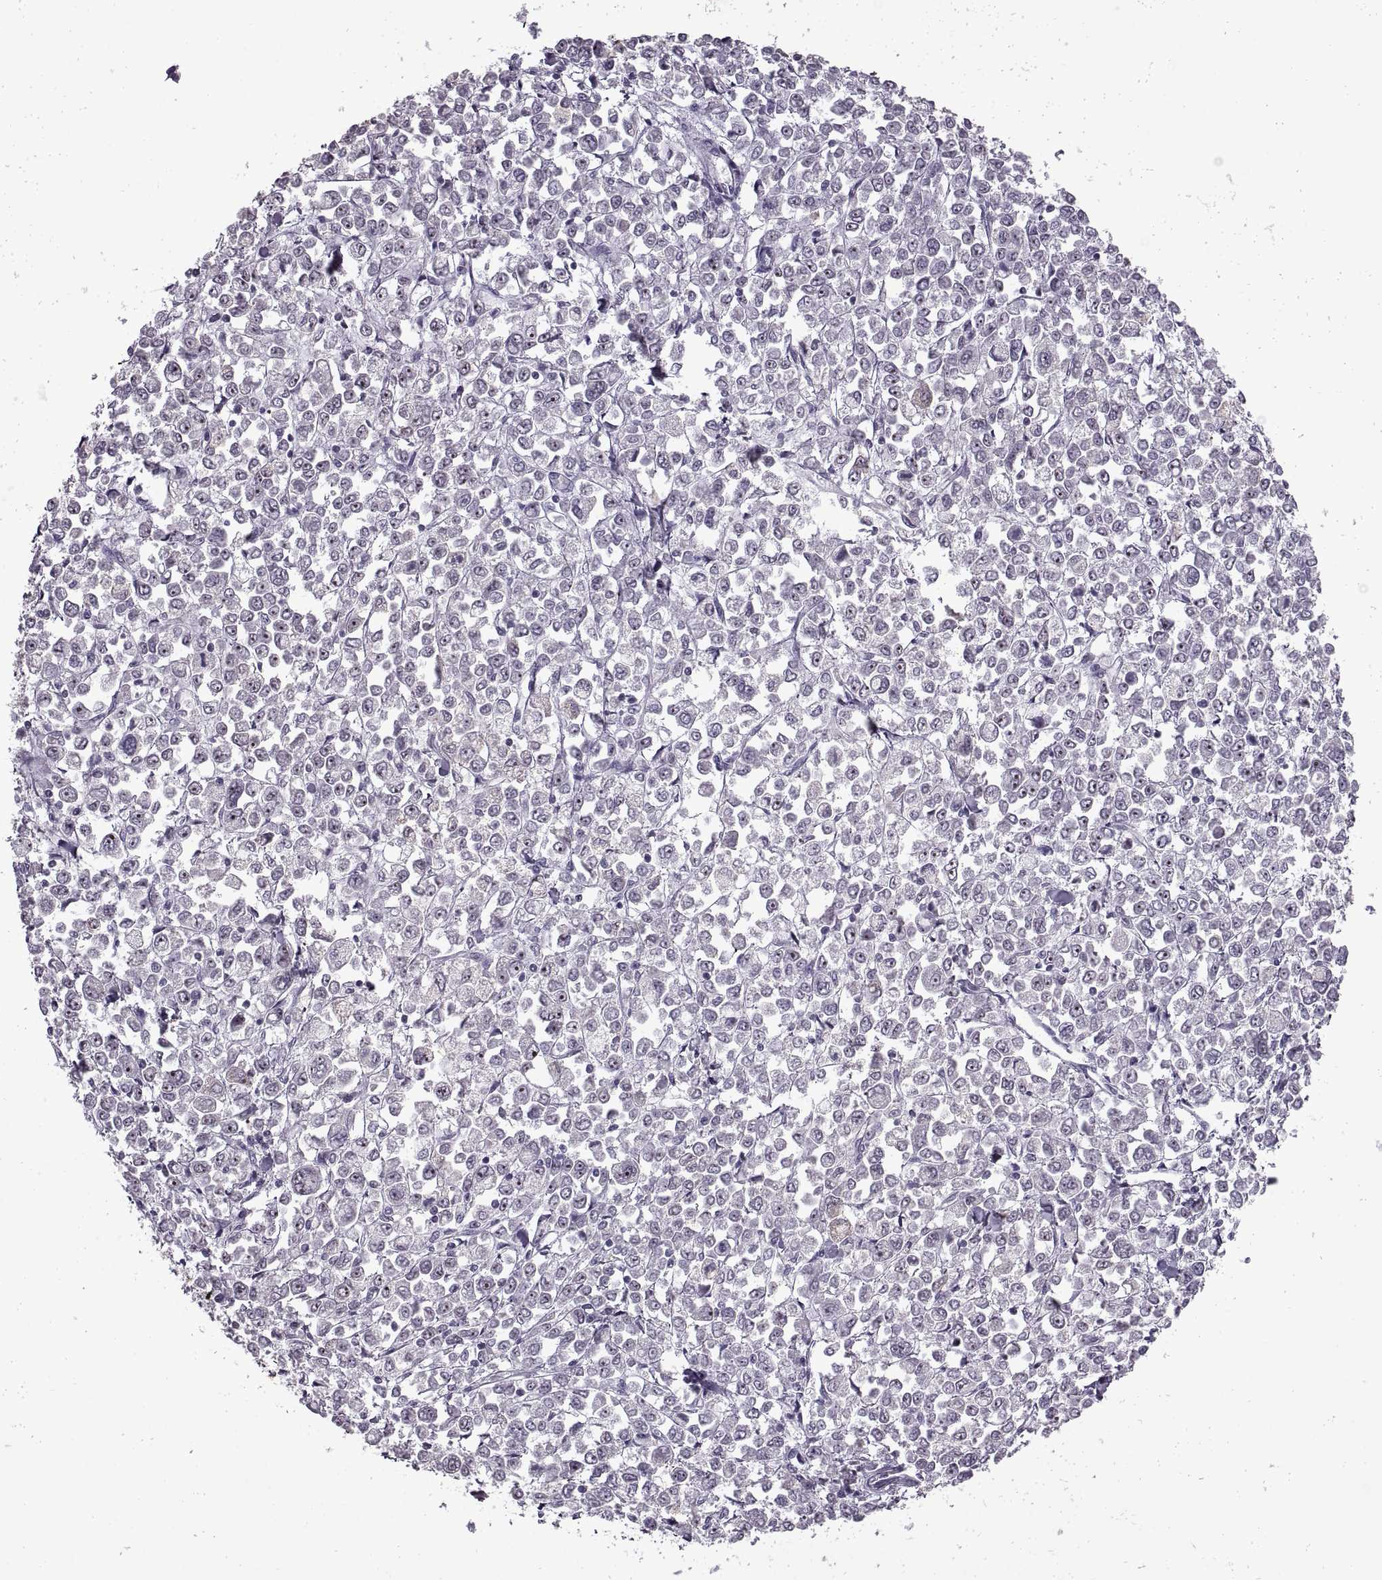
{"staining": {"intensity": "moderate", "quantity": "<25%", "location": "nuclear"}, "tissue": "stomach cancer", "cell_type": "Tumor cells", "image_type": "cancer", "snomed": [{"axis": "morphology", "description": "Adenocarcinoma, NOS"}, {"axis": "topography", "description": "Stomach, upper"}], "caption": "Brown immunohistochemical staining in stomach cancer shows moderate nuclear positivity in about <25% of tumor cells.", "gene": "SINHCAF", "patient": {"sex": "male", "age": 70}}